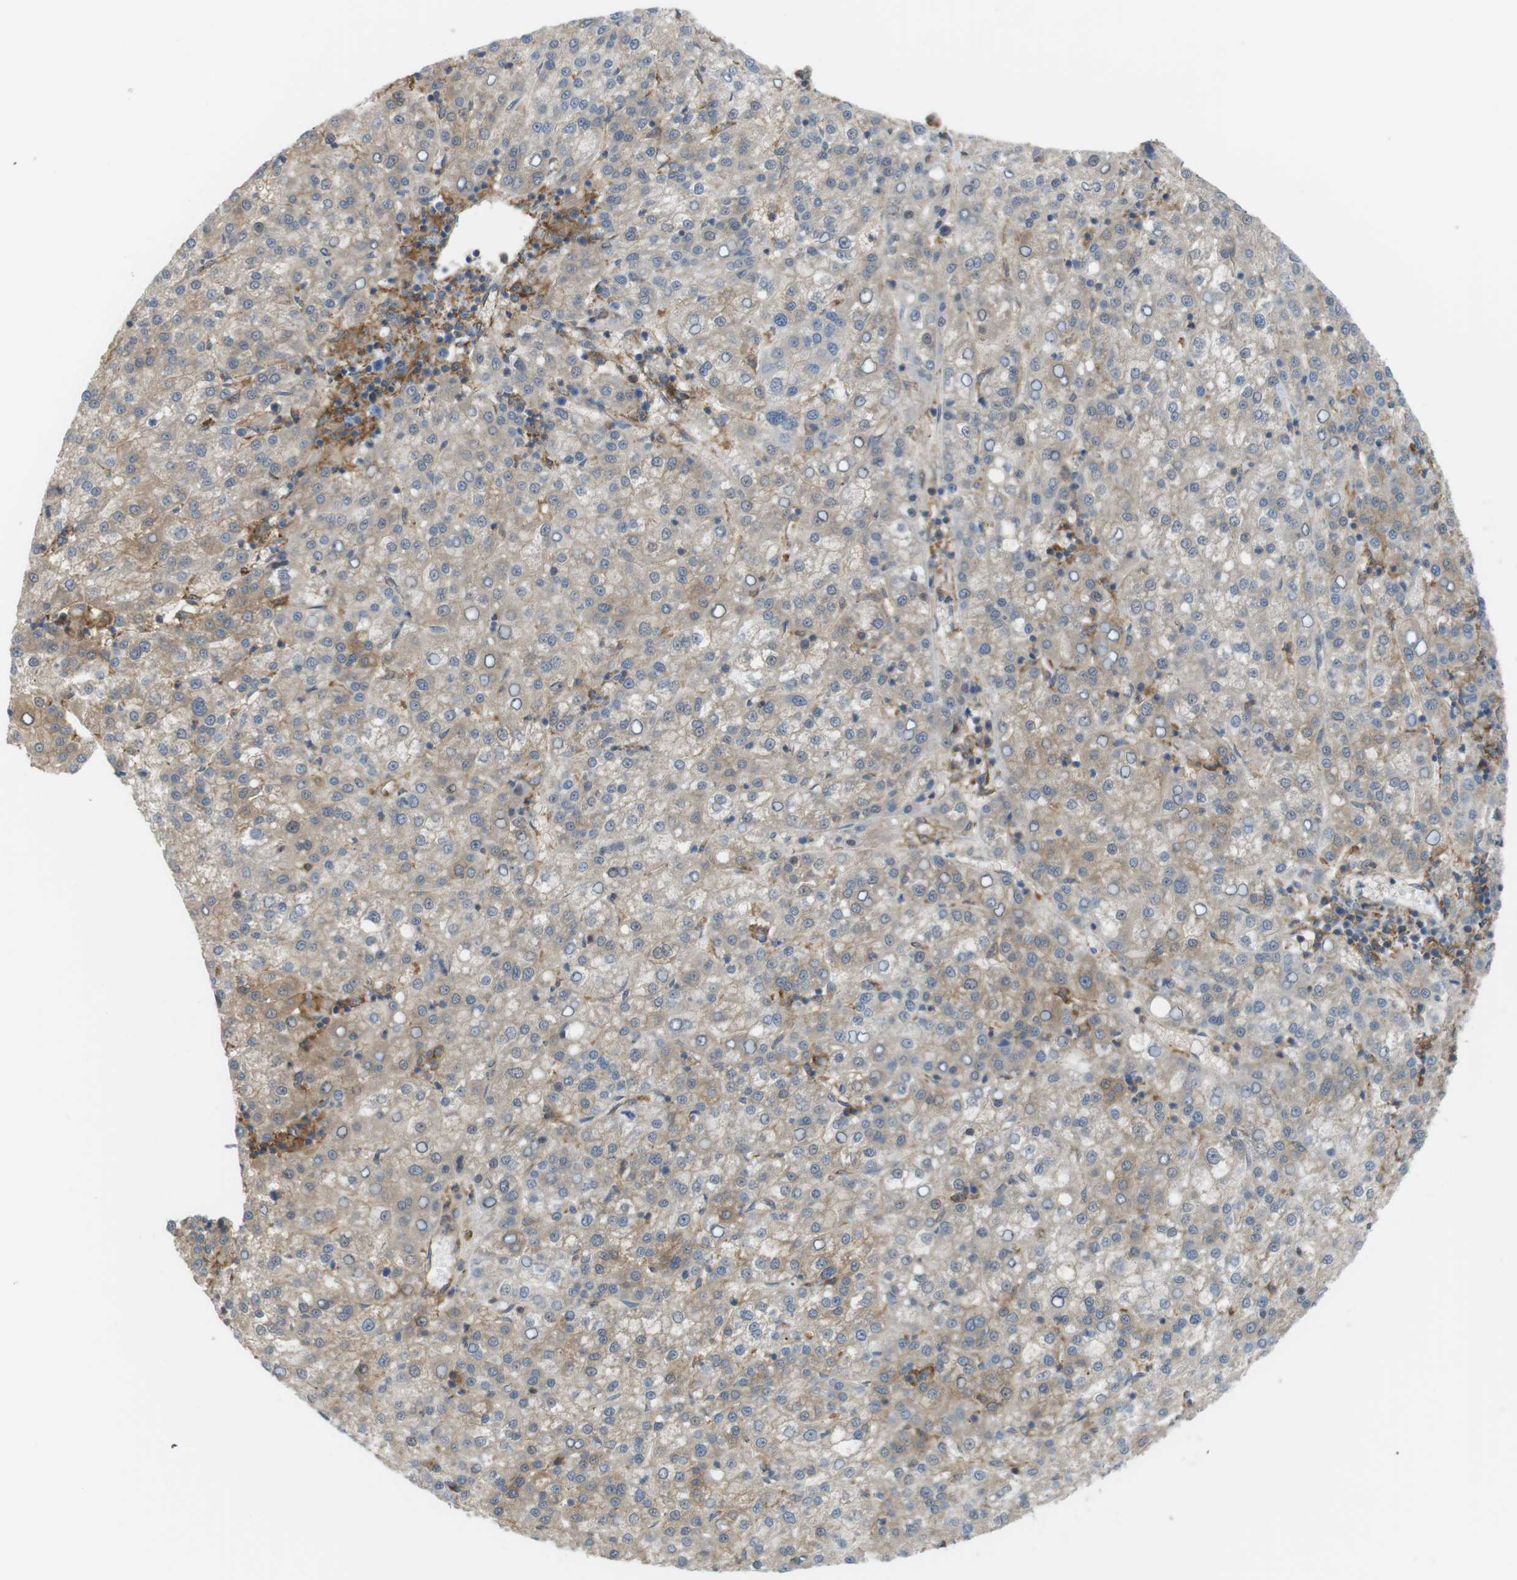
{"staining": {"intensity": "weak", "quantity": "25%-75%", "location": "cytoplasmic/membranous"}, "tissue": "liver cancer", "cell_type": "Tumor cells", "image_type": "cancer", "snomed": [{"axis": "morphology", "description": "Carcinoma, Hepatocellular, NOS"}, {"axis": "topography", "description": "Liver"}], "caption": "Immunohistochemical staining of liver cancer (hepatocellular carcinoma) reveals low levels of weak cytoplasmic/membranous protein expression in approximately 25%-75% of tumor cells.", "gene": "PEPD", "patient": {"sex": "female", "age": 58}}